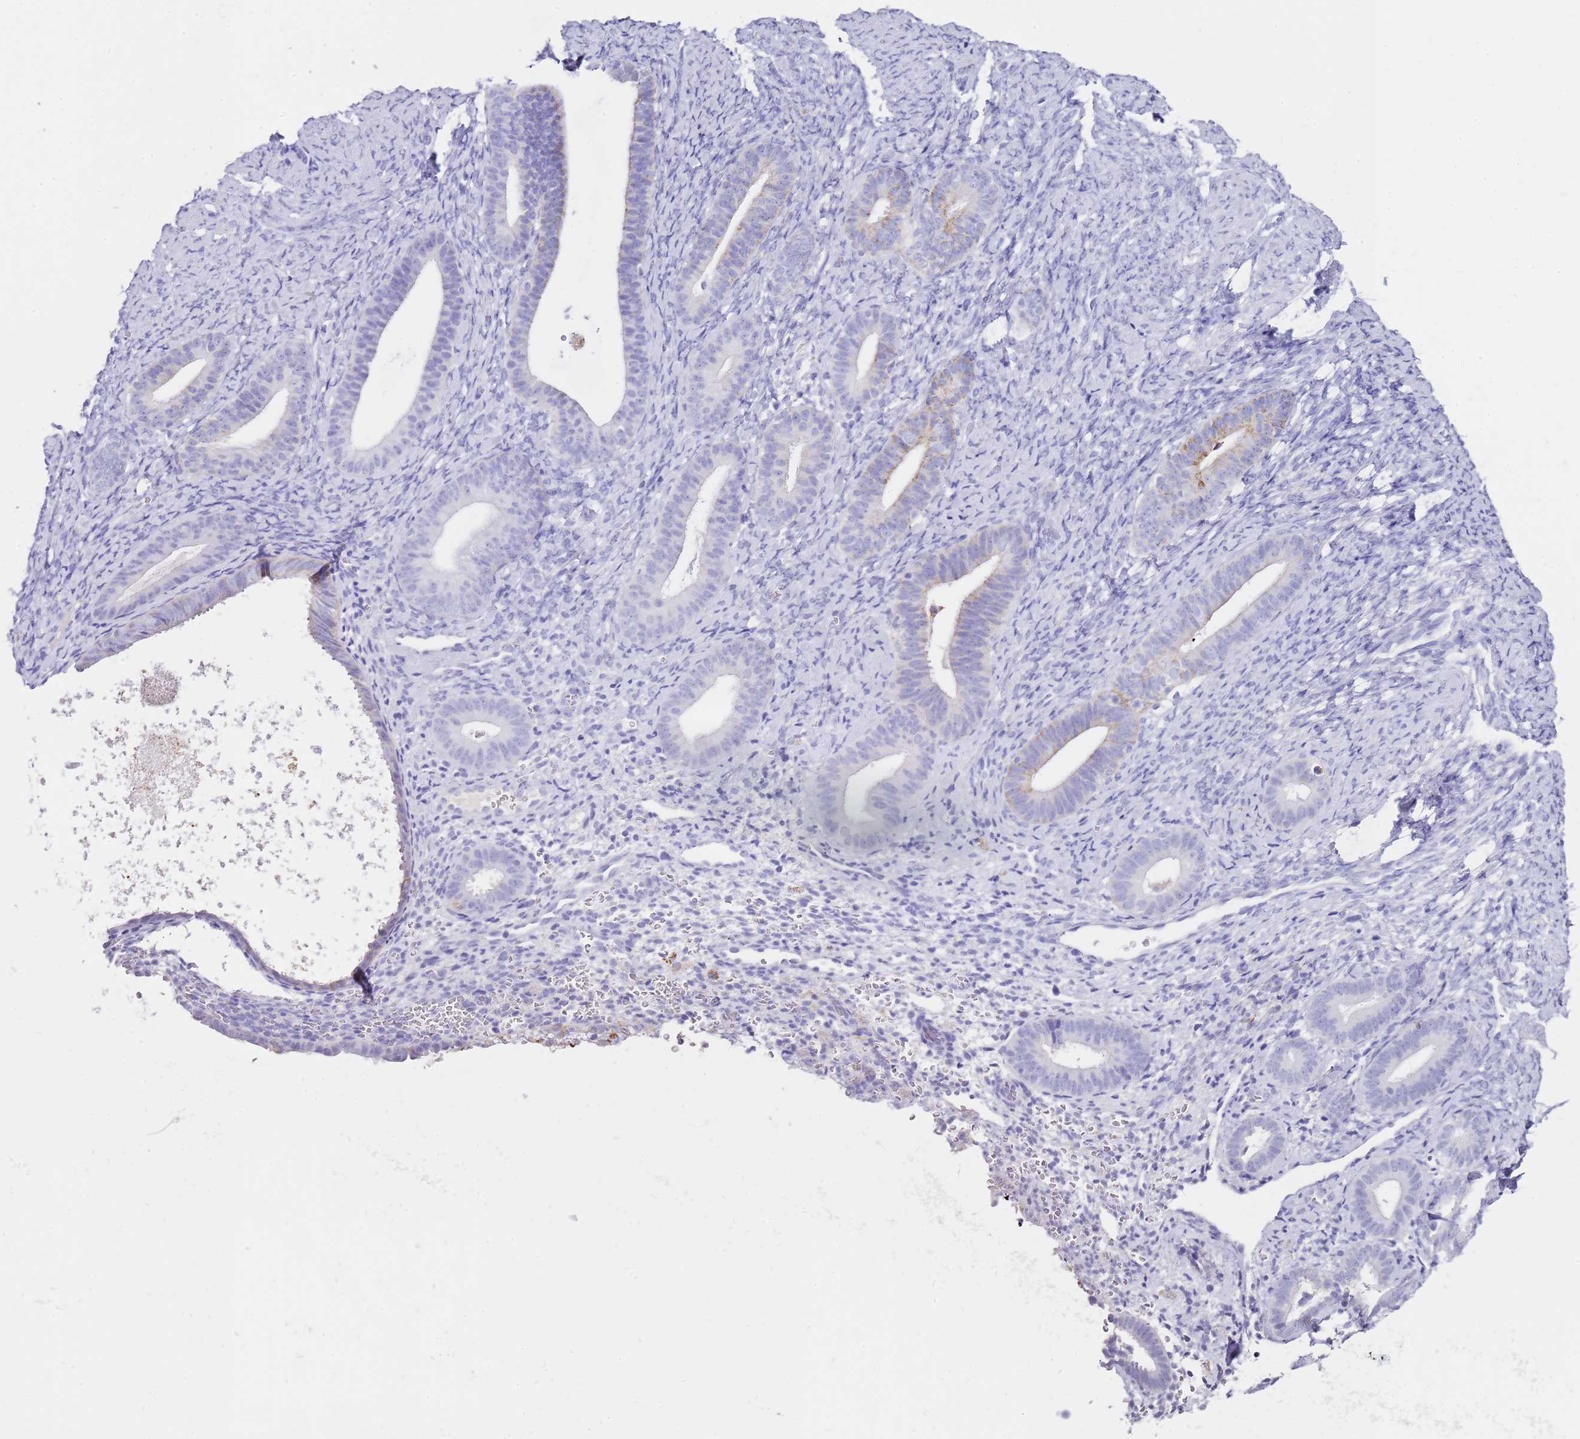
{"staining": {"intensity": "negative", "quantity": "none", "location": "none"}, "tissue": "endometrium", "cell_type": "Cells in endometrial stroma", "image_type": "normal", "snomed": [{"axis": "morphology", "description": "Normal tissue, NOS"}, {"axis": "topography", "description": "Endometrium"}], "caption": "Protein analysis of benign endometrium demonstrates no significant staining in cells in endometrial stroma.", "gene": "PTBP2", "patient": {"sex": "female", "age": 65}}